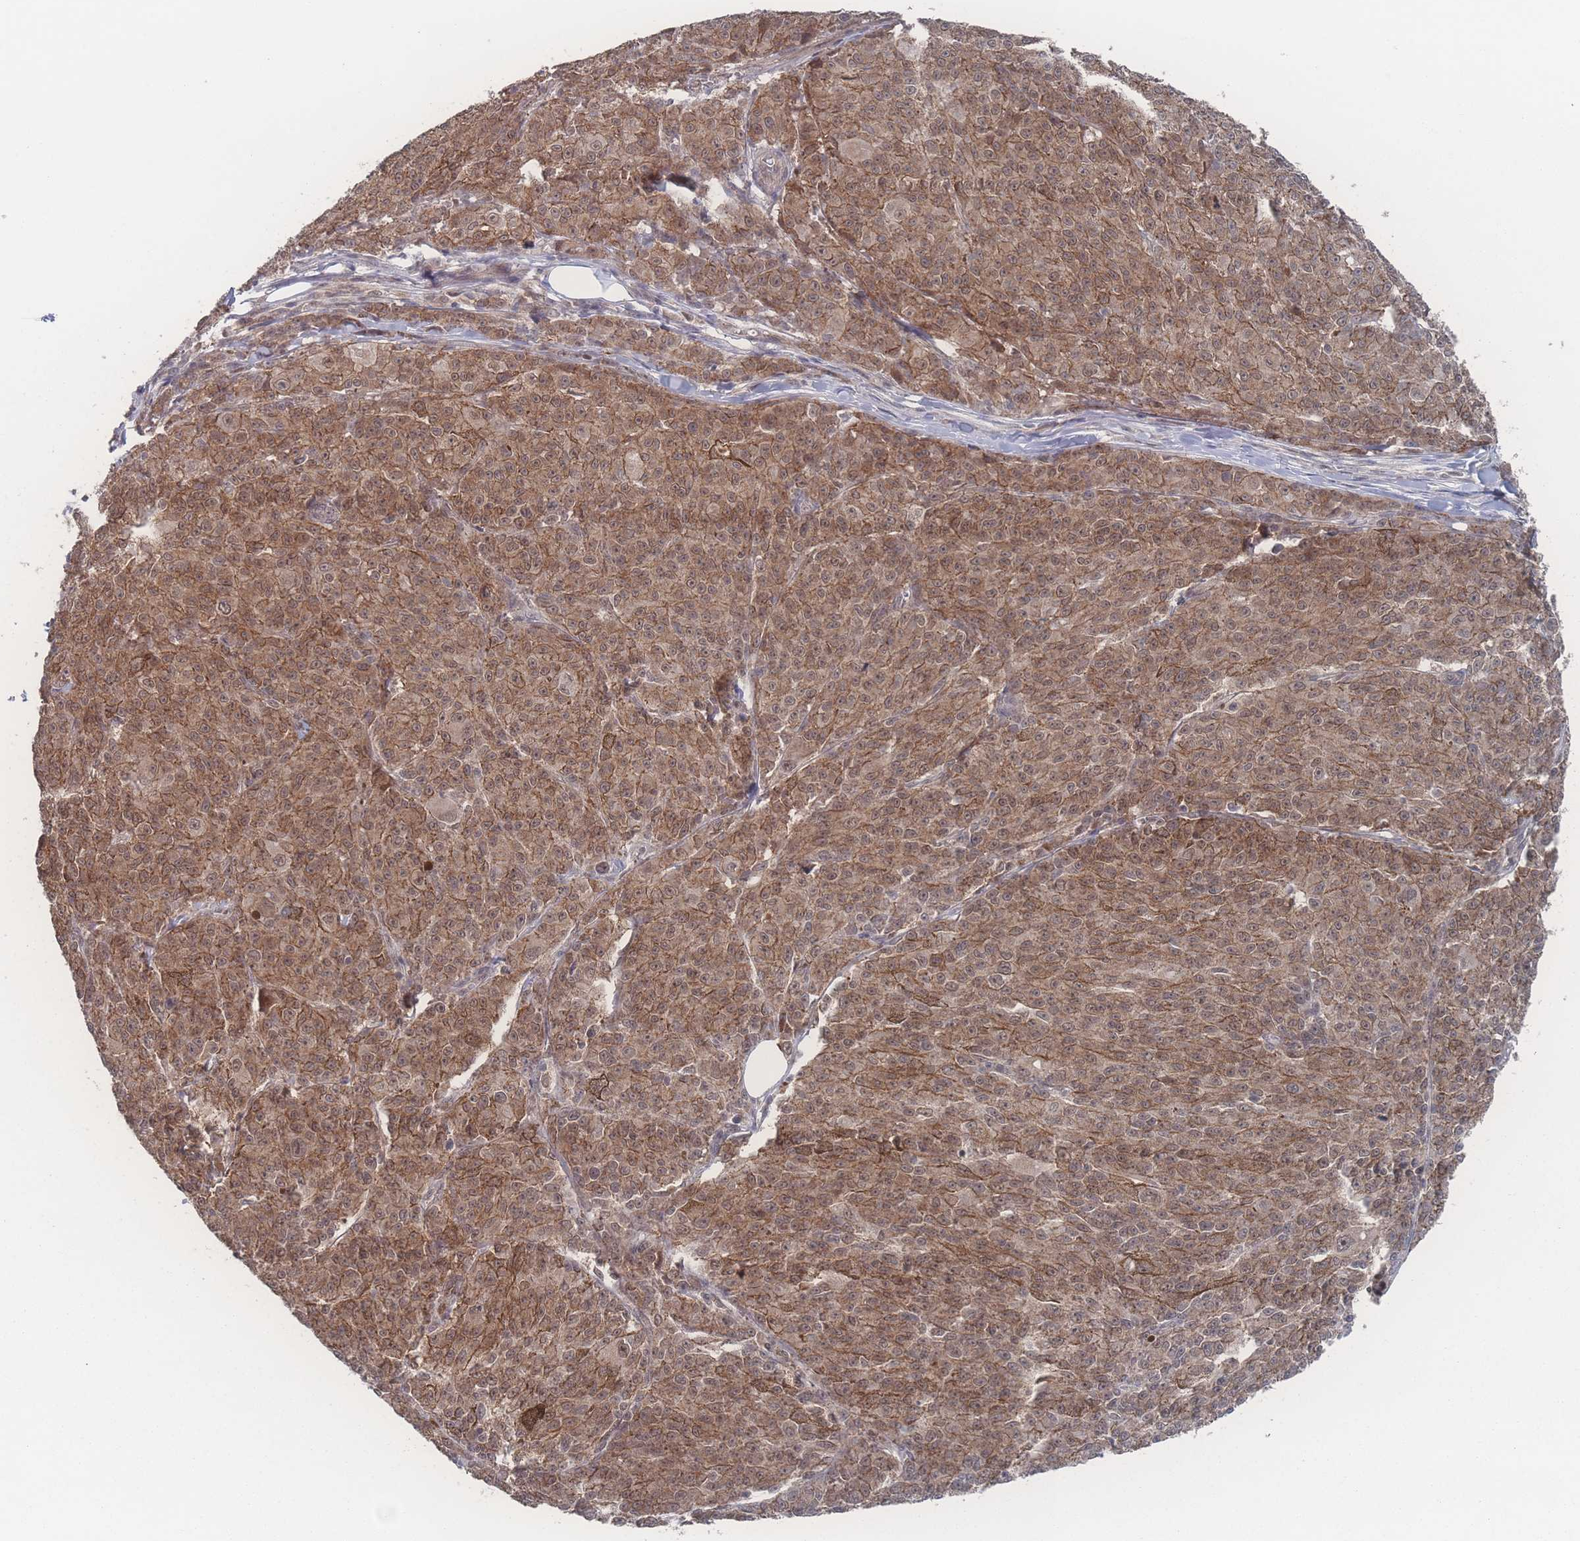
{"staining": {"intensity": "moderate", "quantity": ">75%", "location": "cytoplasmic/membranous,nuclear"}, "tissue": "melanoma", "cell_type": "Tumor cells", "image_type": "cancer", "snomed": [{"axis": "morphology", "description": "Malignant melanoma, NOS"}, {"axis": "topography", "description": "Skin"}], "caption": "Immunohistochemistry (IHC) staining of malignant melanoma, which shows medium levels of moderate cytoplasmic/membranous and nuclear expression in approximately >75% of tumor cells indicating moderate cytoplasmic/membranous and nuclear protein staining. The staining was performed using DAB (brown) for protein detection and nuclei were counterstained in hematoxylin (blue).", "gene": "NBEAL1", "patient": {"sex": "female", "age": 52}}